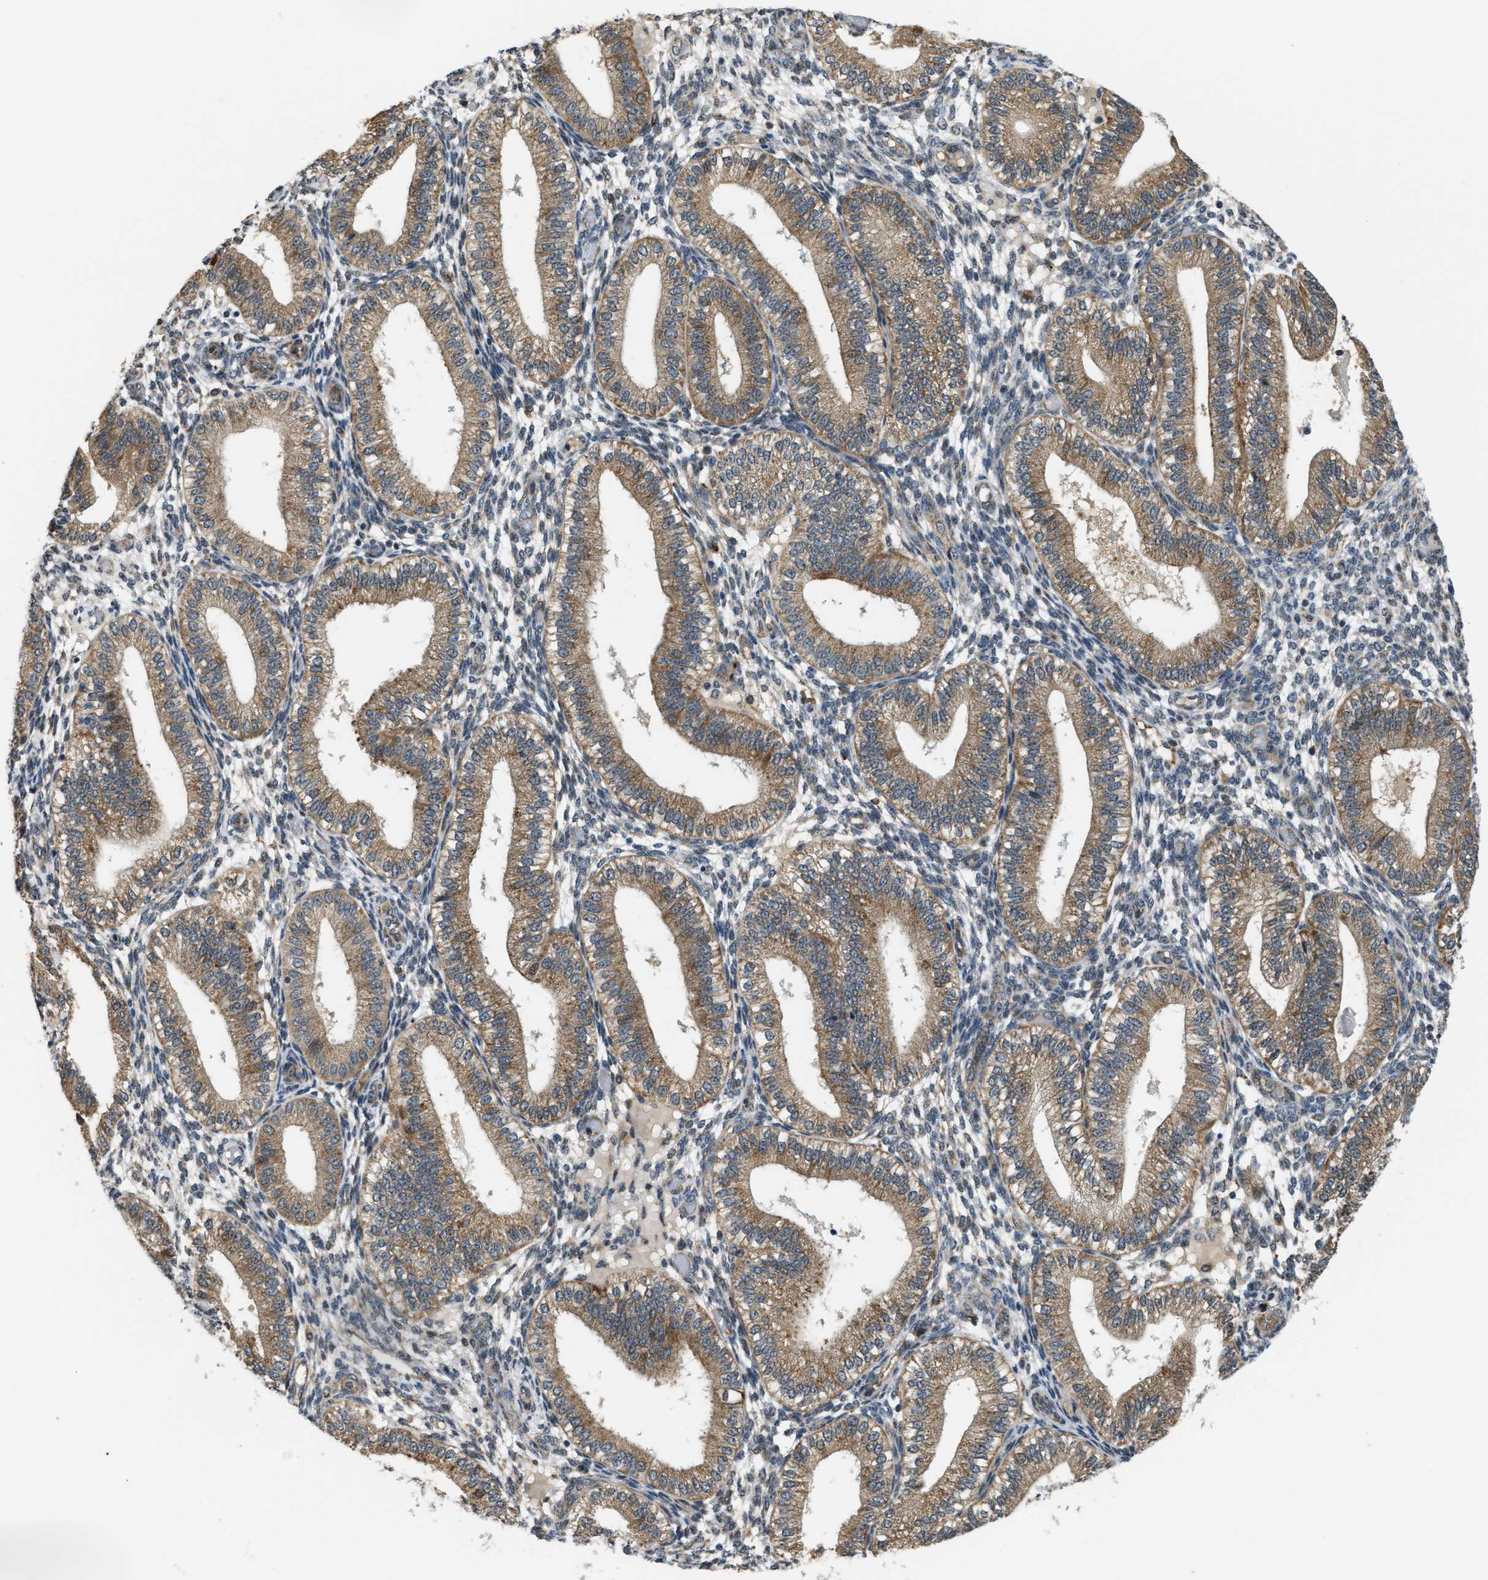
{"staining": {"intensity": "negative", "quantity": "none", "location": "none"}, "tissue": "endometrium", "cell_type": "Cells in endometrial stroma", "image_type": "normal", "snomed": [{"axis": "morphology", "description": "Normal tissue, NOS"}, {"axis": "topography", "description": "Endometrium"}], "caption": "Immunohistochemical staining of normal endometrium reveals no significant staining in cells in endometrial stroma. The staining was performed using DAB to visualize the protein expression in brown, while the nuclei were stained in blue with hematoxylin (Magnification: 20x).", "gene": "STARD3NL", "patient": {"sex": "female", "age": 39}}